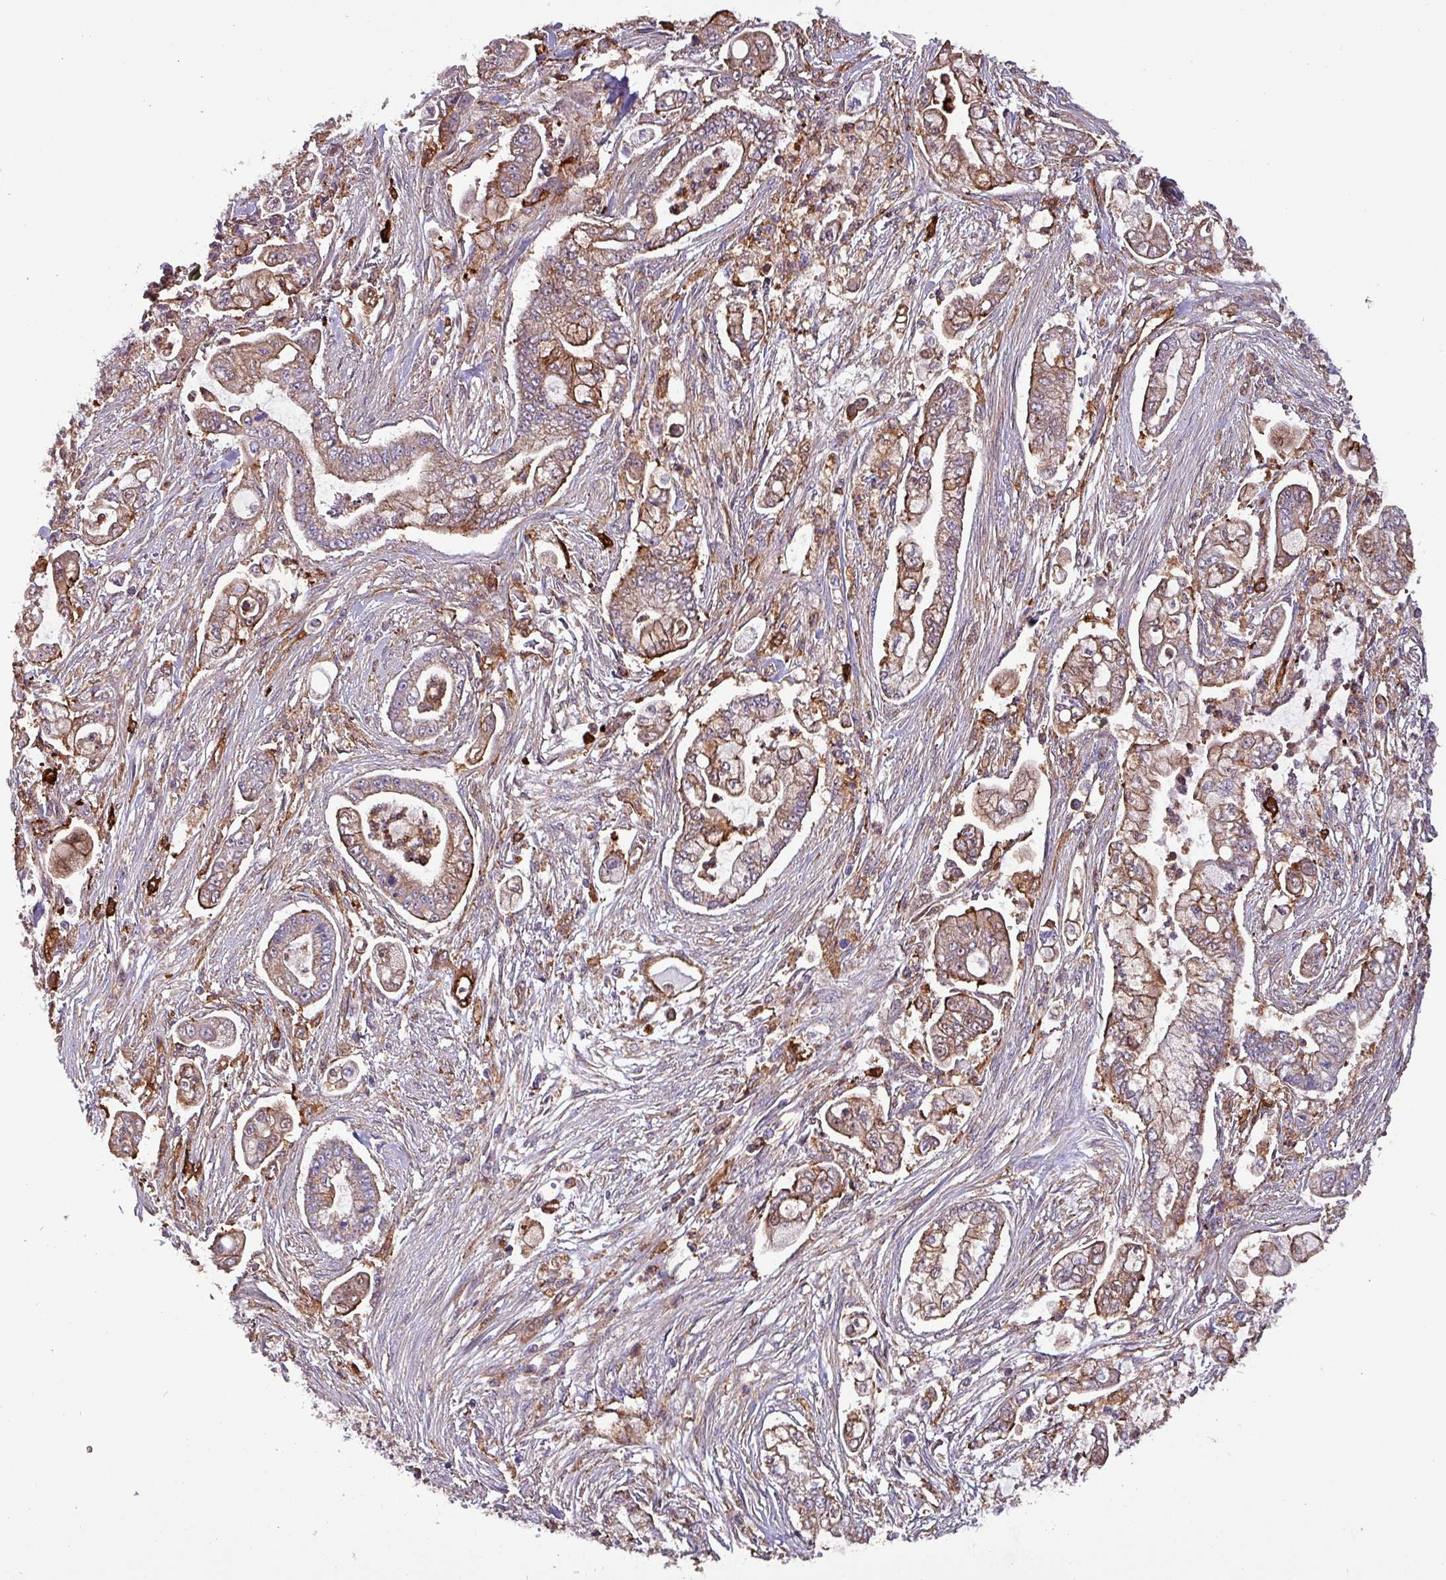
{"staining": {"intensity": "weak", "quantity": ">75%", "location": "cytoplasmic/membranous"}, "tissue": "pancreatic cancer", "cell_type": "Tumor cells", "image_type": "cancer", "snomed": [{"axis": "morphology", "description": "Adenocarcinoma, NOS"}, {"axis": "topography", "description": "Pancreas"}], "caption": "Immunohistochemical staining of pancreatic adenocarcinoma displays weak cytoplasmic/membranous protein staining in approximately >75% of tumor cells. (brown staining indicates protein expression, while blue staining denotes nuclei).", "gene": "SCIN", "patient": {"sex": "female", "age": 69}}